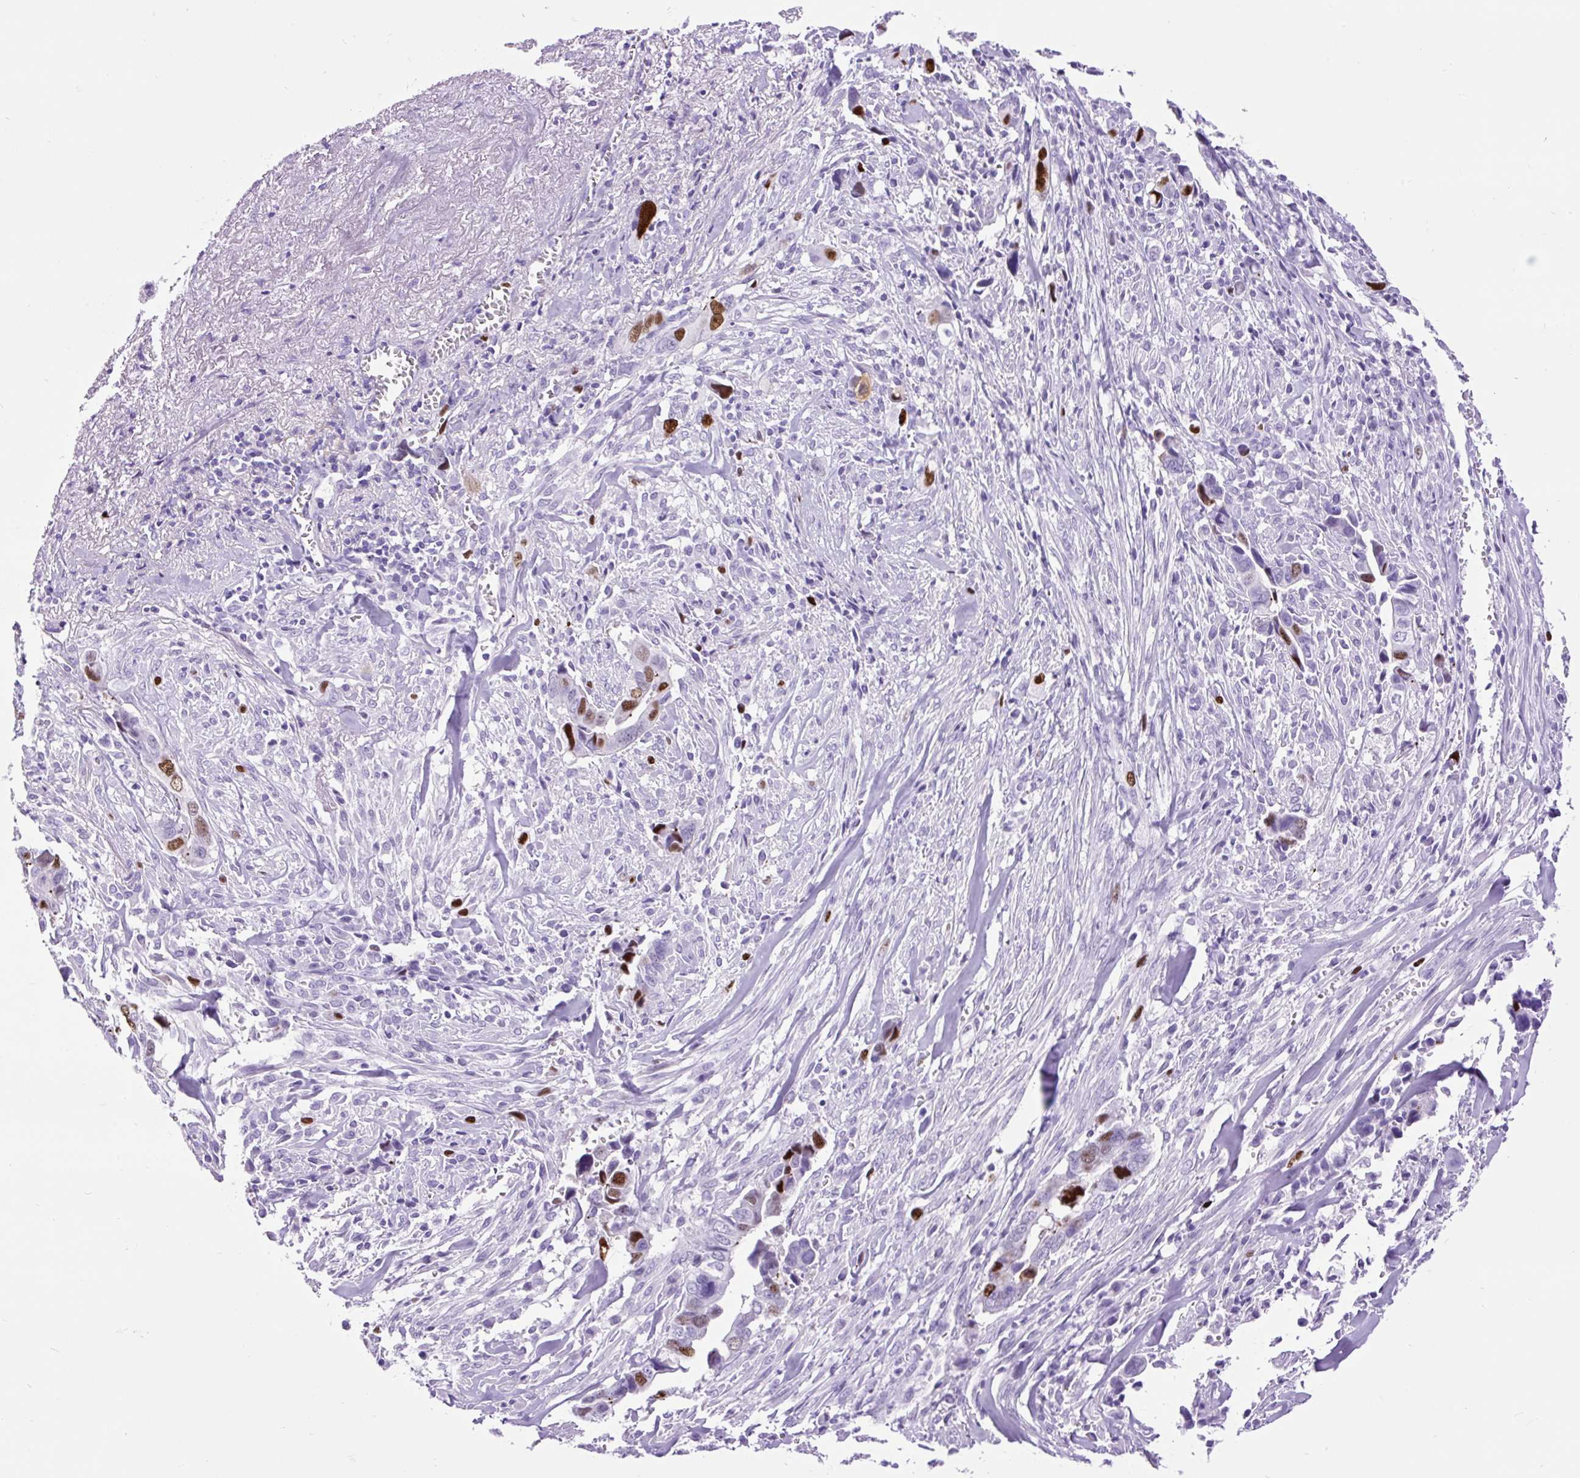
{"staining": {"intensity": "strong", "quantity": "<25%", "location": "nuclear"}, "tissue": "liver cancer", "cell_type": "Tumor cells", "image_type": "cancer", "snomed": [{"axis": "morphology", "description": "Cholangiocarcinoma"}, {"axis": "topography", "description": "Liver"}], "caption": "Liver cancer stained for a protein exhibits strong nuclear positivity in tumor cells. Nuclei are stained in blue.", "gene": "RACGAP1", "patient": {"sex": "female", "age": 79}}